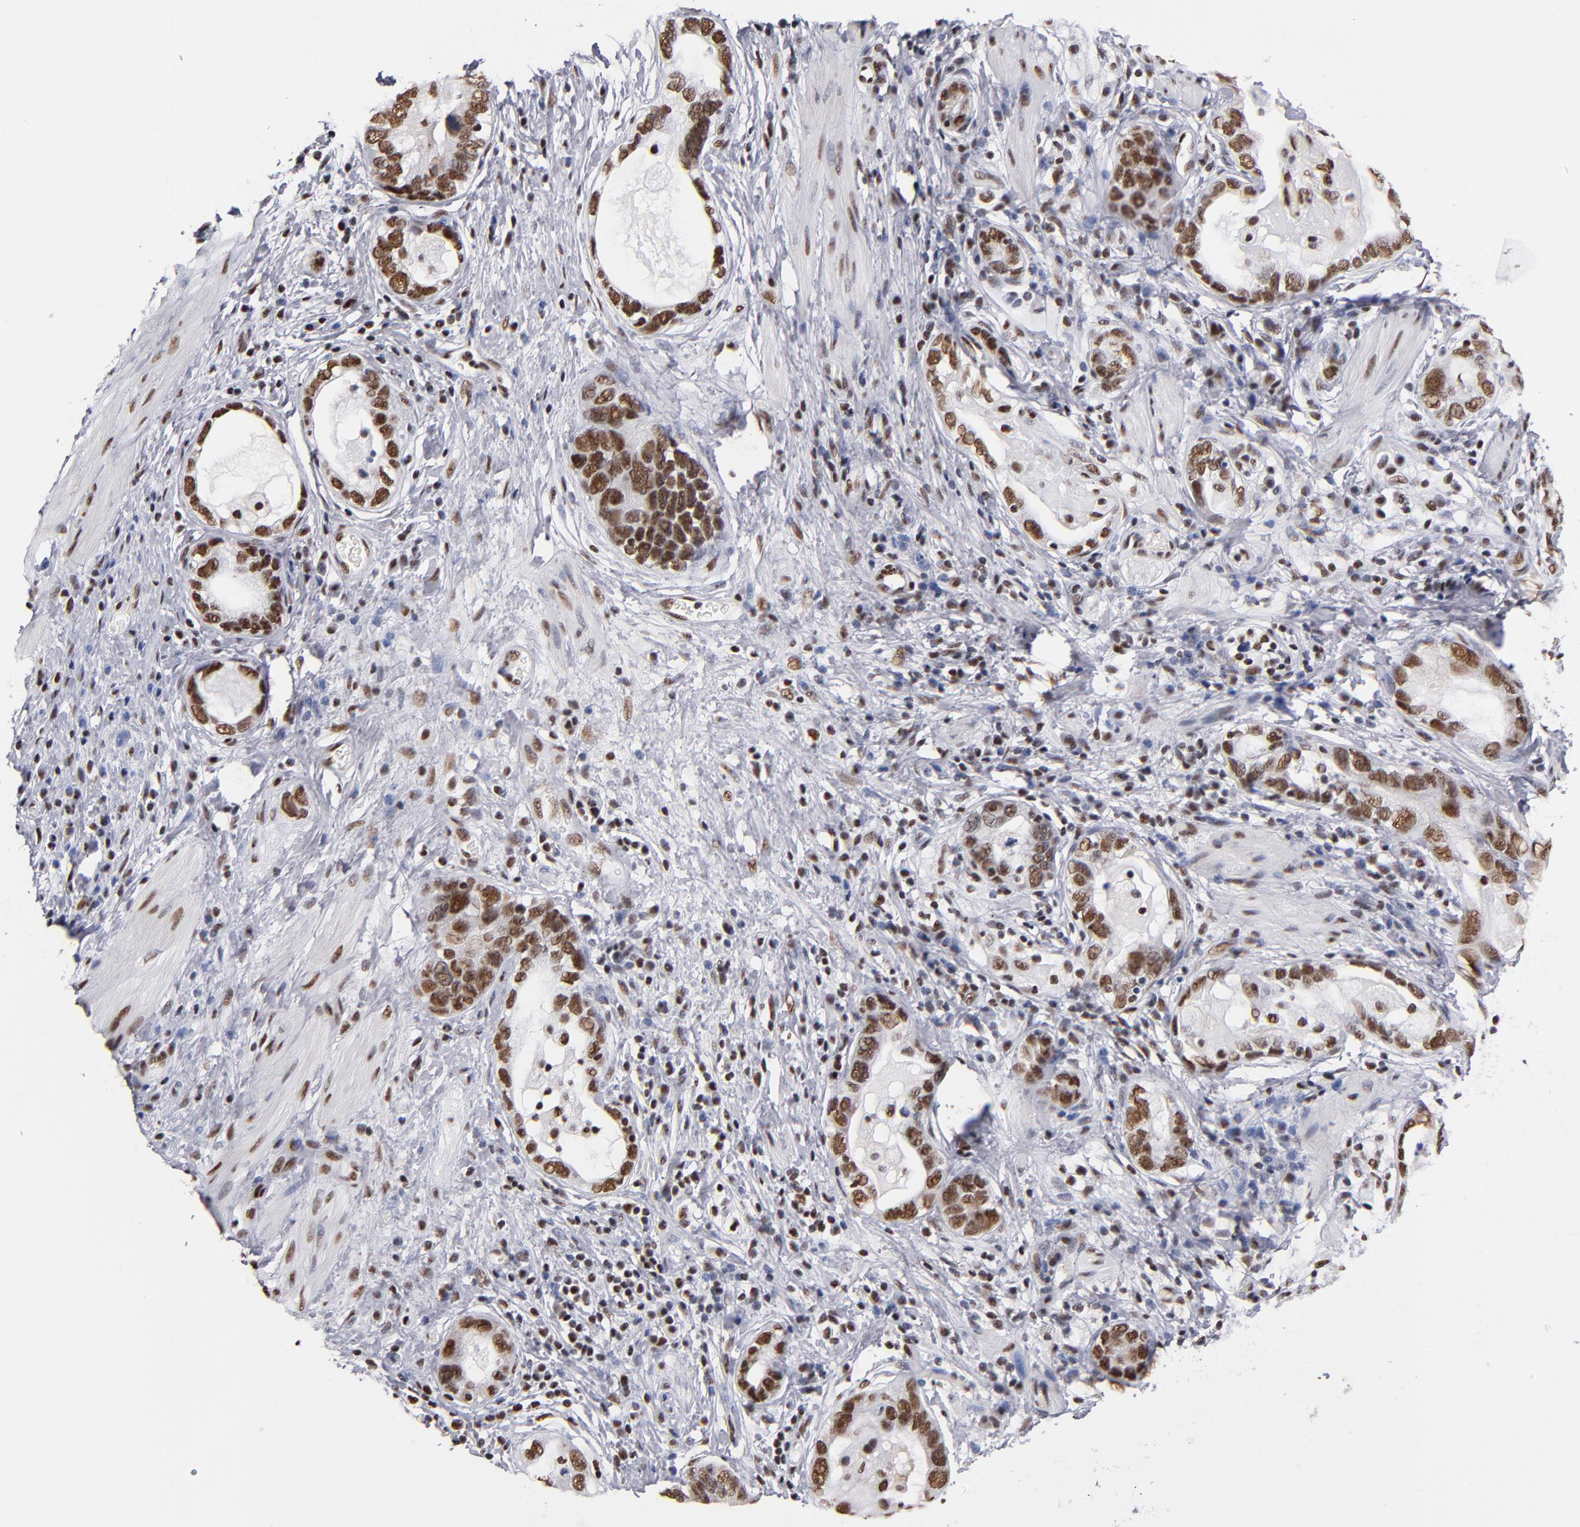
{"staining": {"intensity": "strong", "quantity": ">75%", "location": "nuclear"}, "tissue": "stomach cancer", "cell_type": "Tumor cells", "image_type": "cancer", "snomed": [{"axis": "morphology", "description": "Adenocarcinoma, NOS"}, {"axis": "topography", "description": "Stomach, lower"}], "caption": "Stomach cancer stained for a protein (brown) demonstrates strong nuclear positive expression in approximately >75% of tumor cells.", "gene": "MN1", "patient": {"sex": "female", "age": 93}}